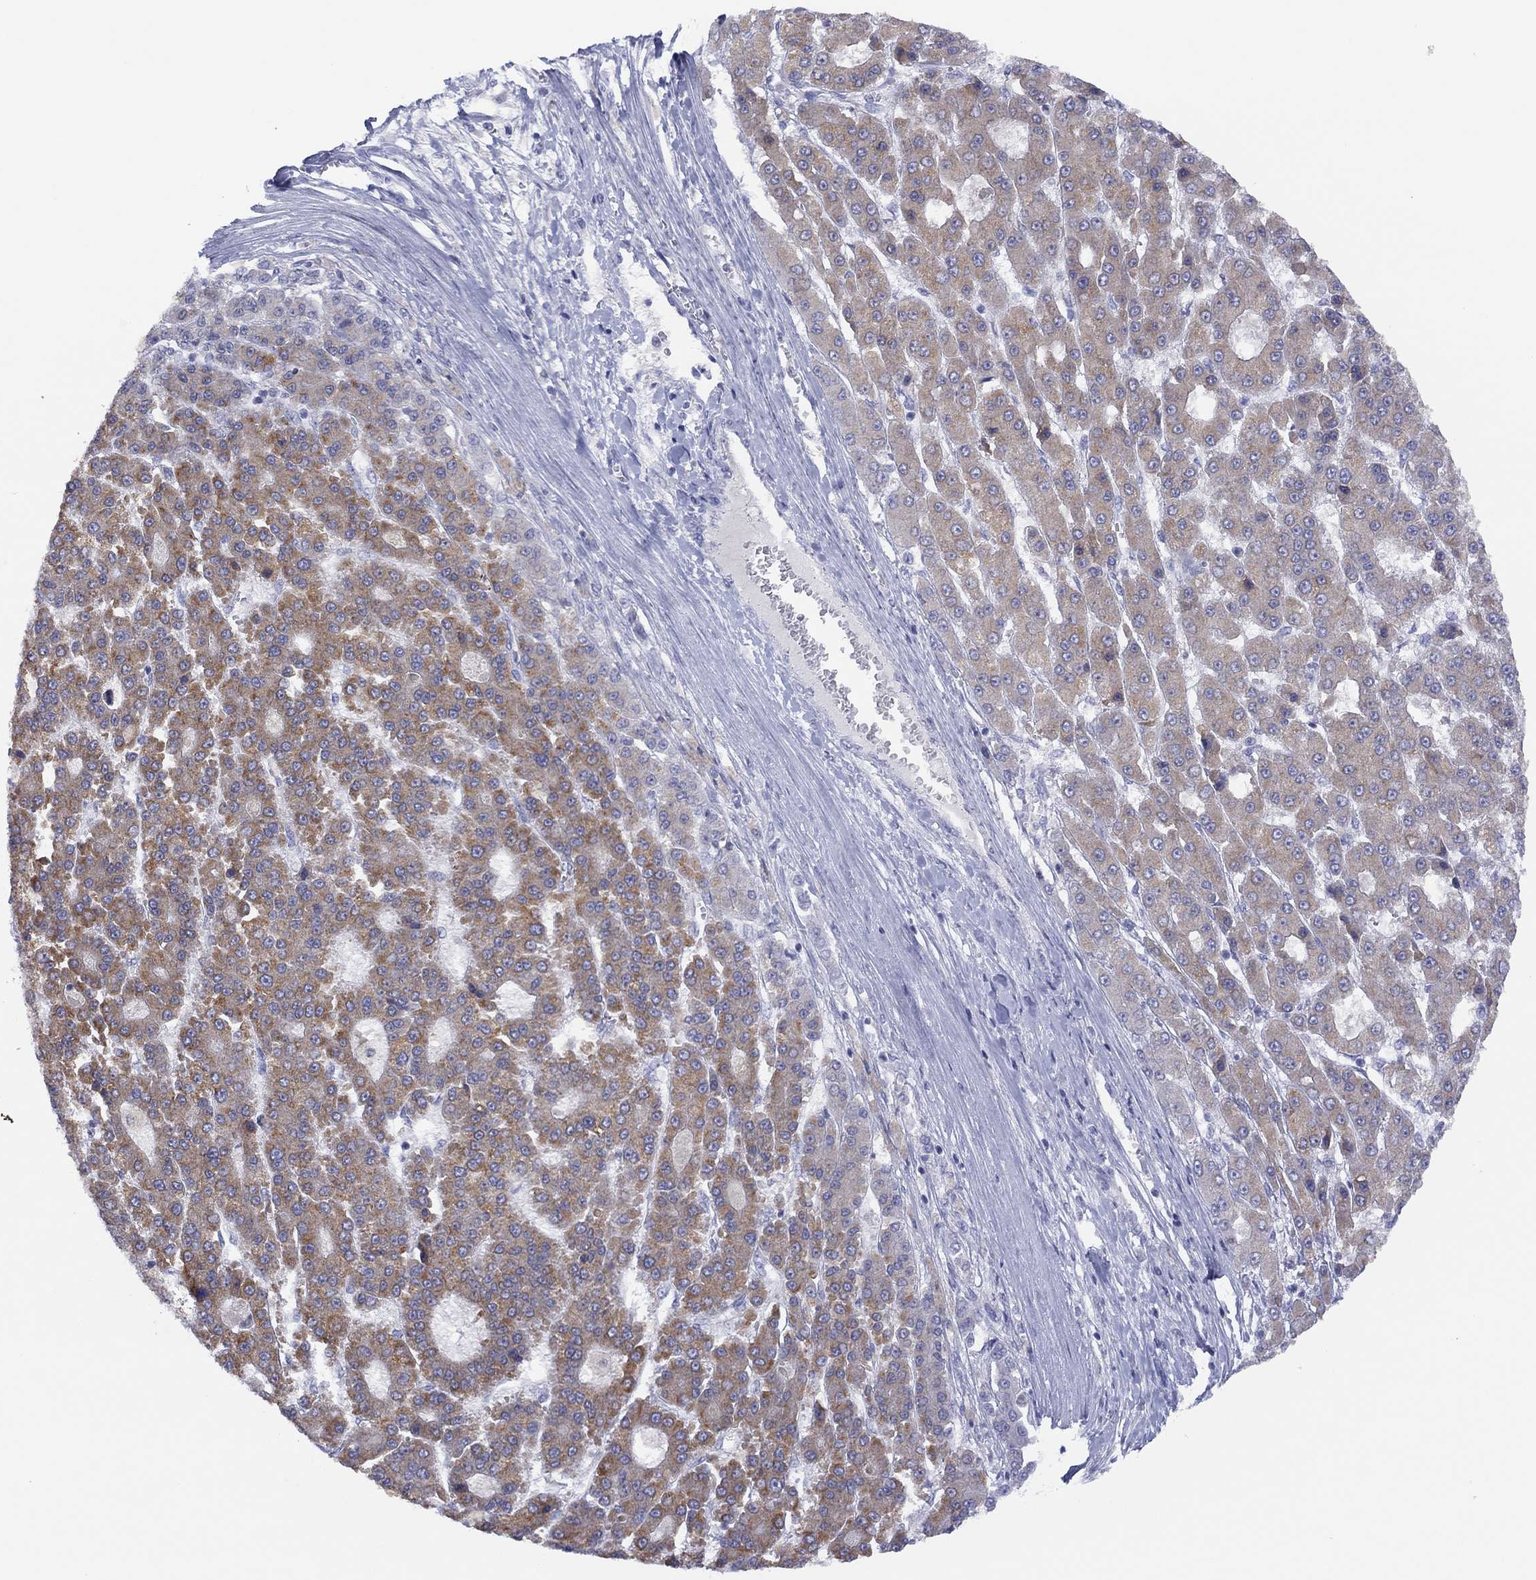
{"staining": {"intensity": "weak", "quantity": ">75%", "location": "cytoplasmic/membranous"}, "tissue": "liver cancer", "cell_type": "Tumor cells", "image_type": "cancer", "snomed": [{"axis": "morphology", "description": "Carcinoma, Hepatocellular, NOS"}, {"axis": "topography", "description": "Liver"}], "caption": "Brown immunohistochemical staining in liver hepatocellular carcinoma exhibits weak cytoplasmic/membranous expression in about >75% of tumor cells.", "gene": "CYP2B6", "patient": {"sex": "male", "age": 70}}